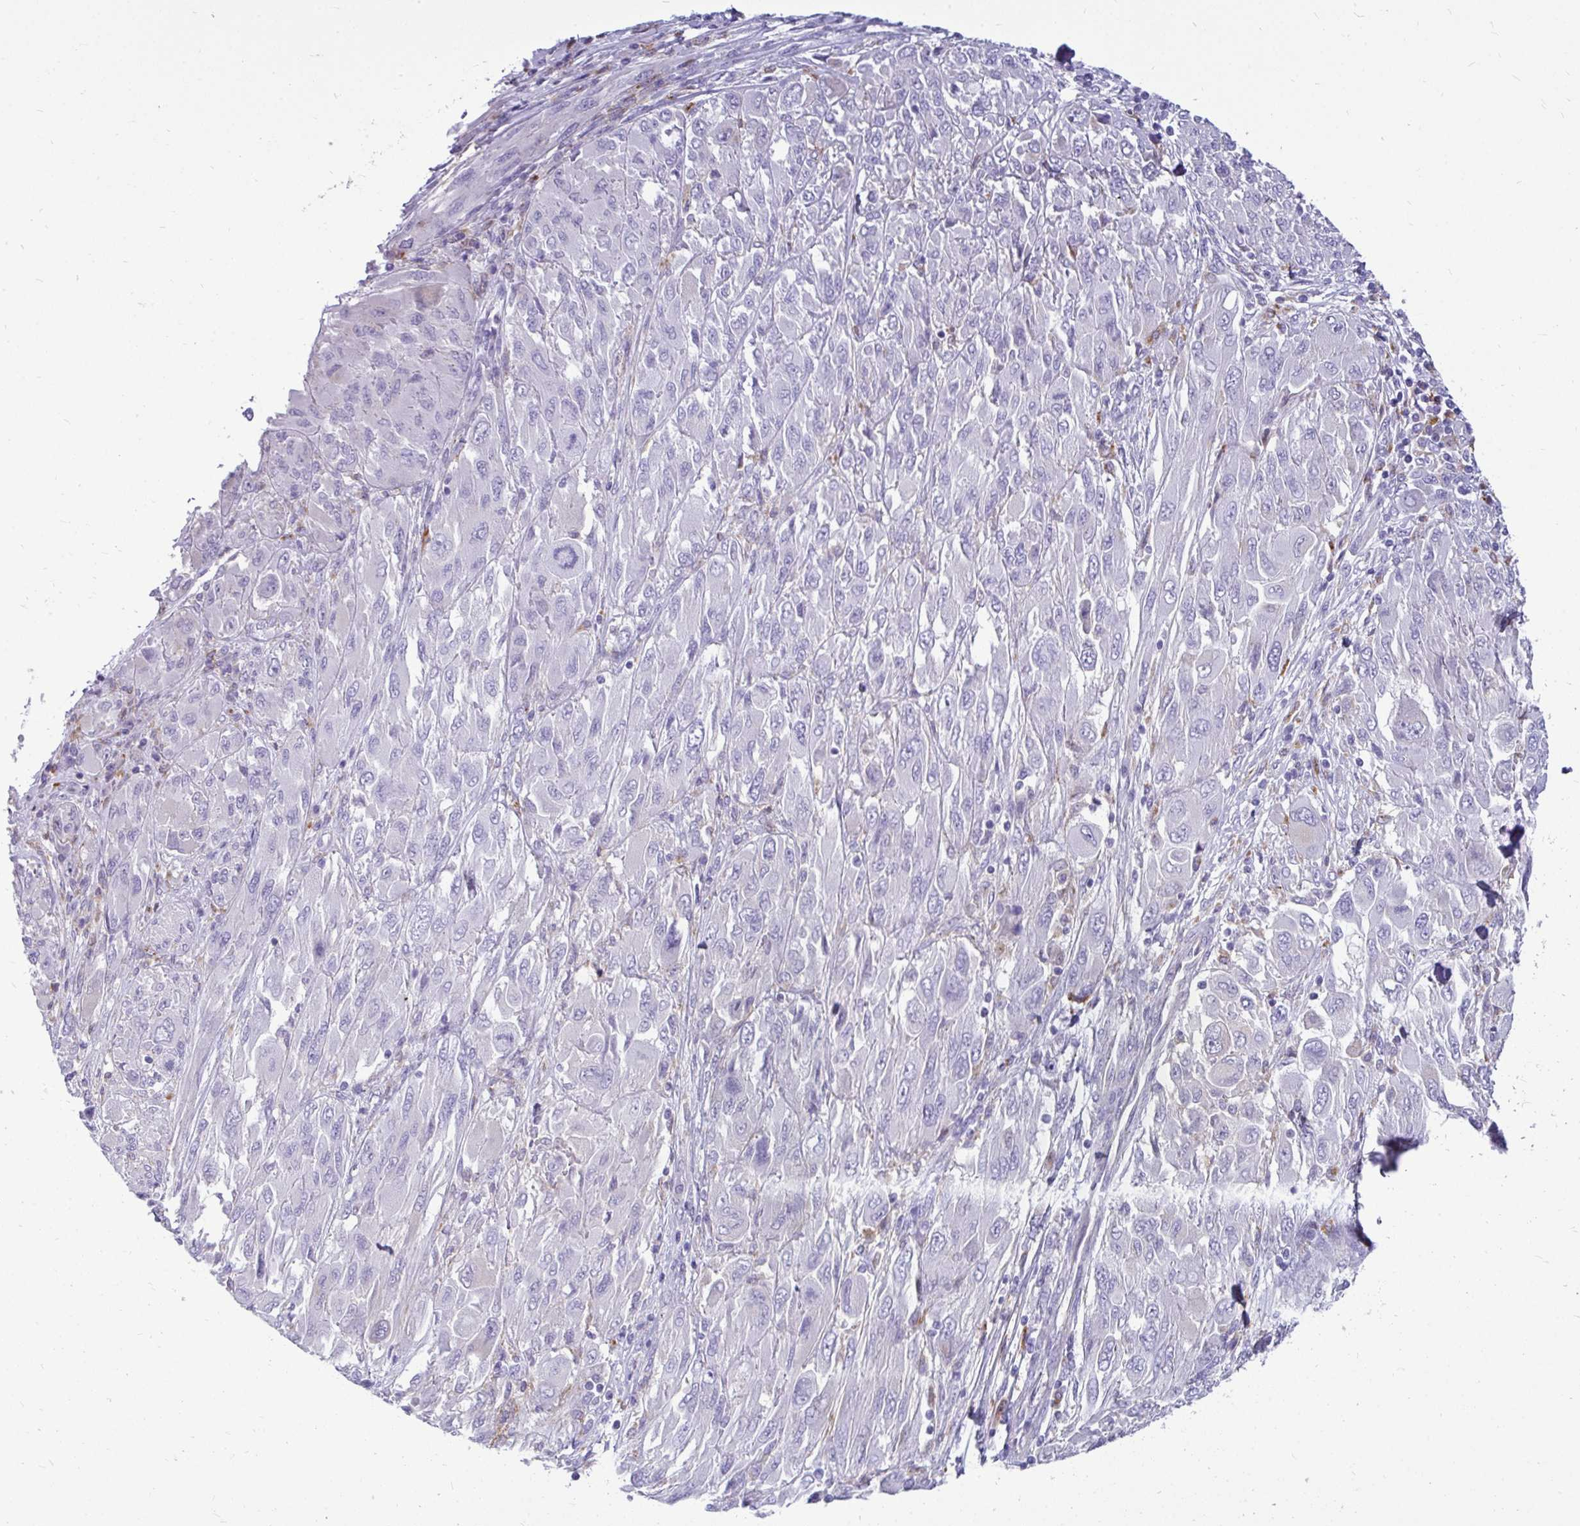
{"staining": {"intensity": "negative", "quantity": "none", "location": "none"}, "tissue": "melanoma", "cell_type": "Tumor cells", "image_type": "cancer", "snomed": [{"axis": "morphology", "description": "Malignant melanoma, NOS"}, {"axis": "topography", "description": "Skin"}], "caption": "The micrograph shows no significant expression in tumor cells of melanoma.", "gene": "CTSZ", "patient": {"sex": "female", "age": 91}}